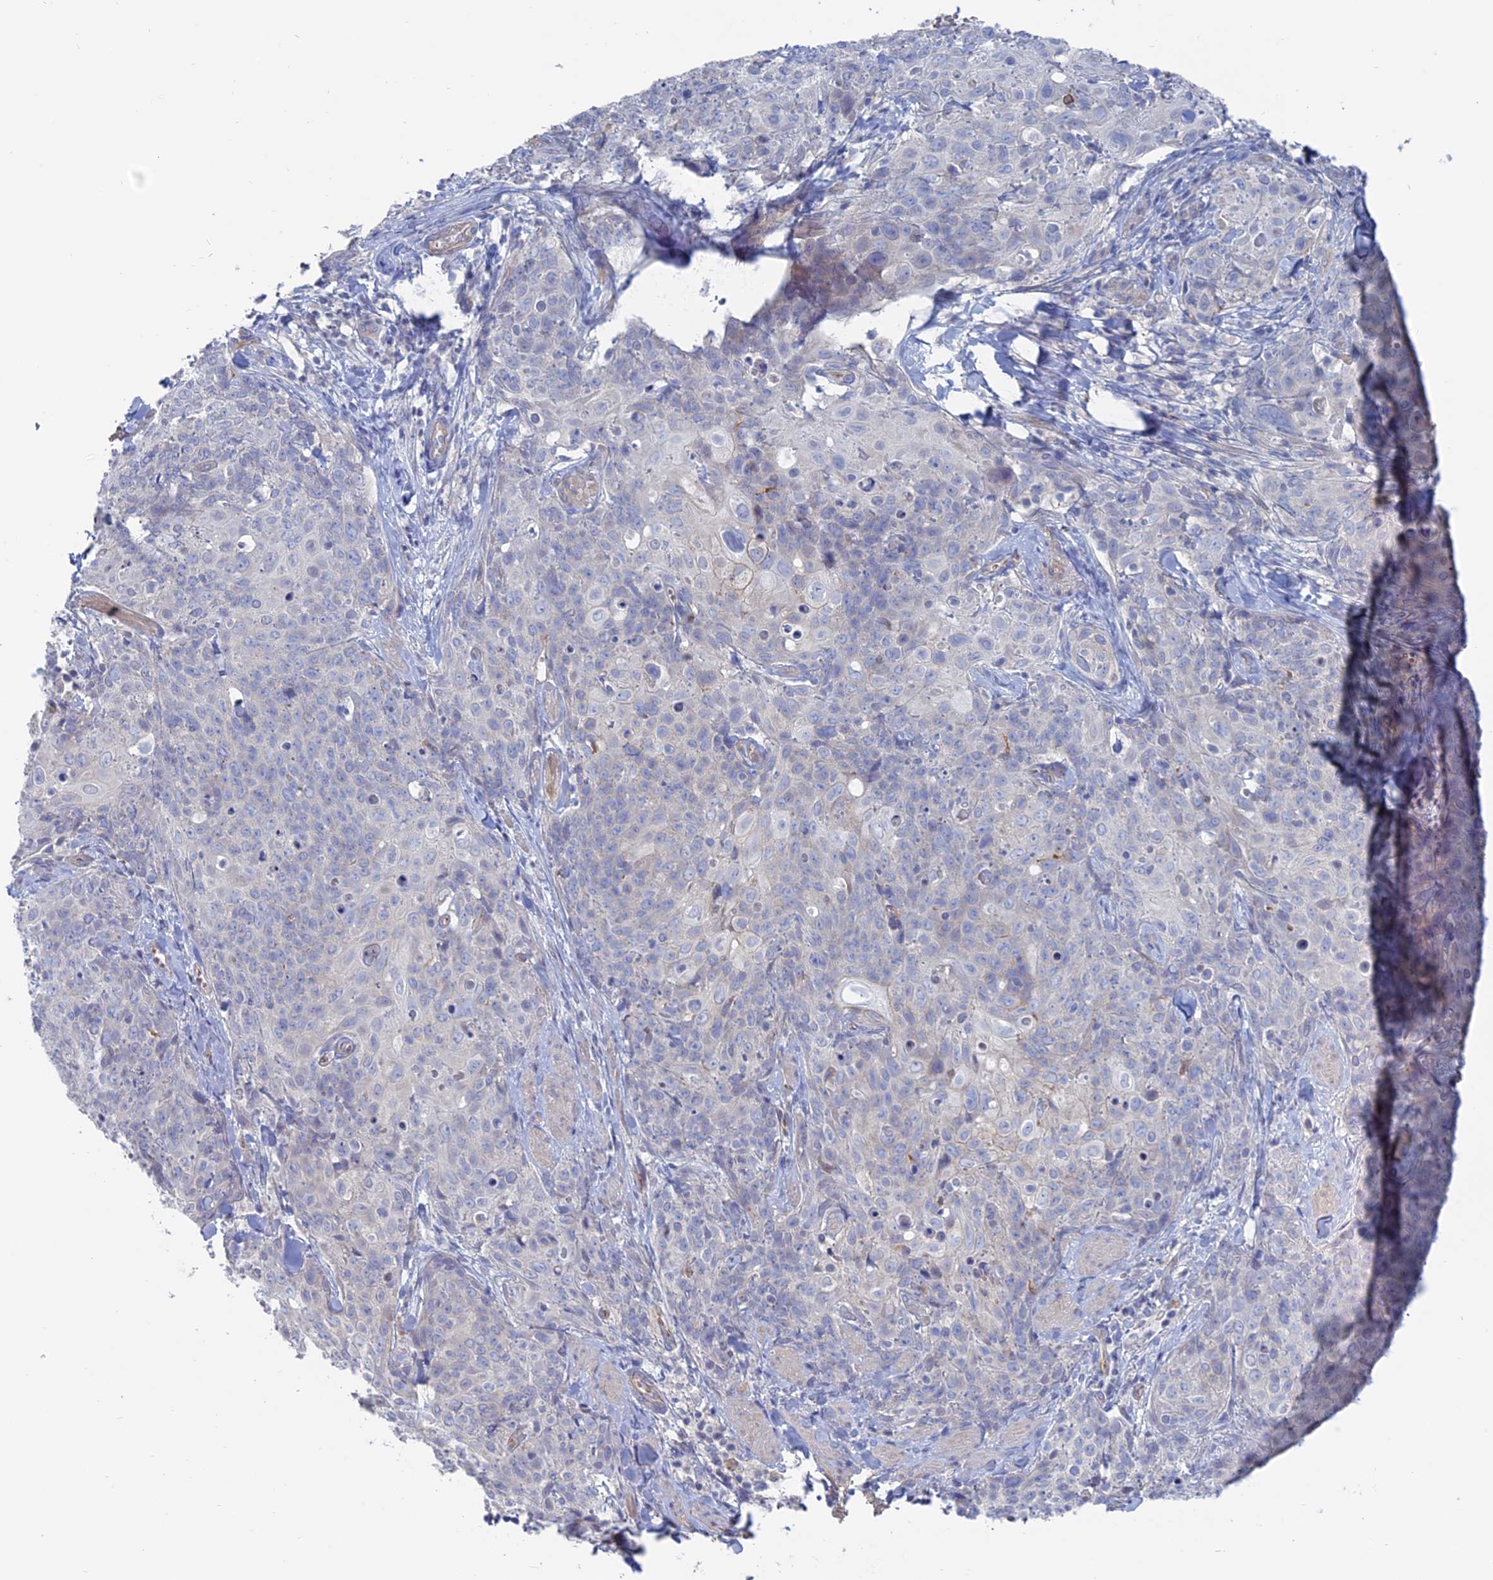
{"staining": {"intensity": "negative", "quantity": "none", "location": "none"}, "tissue": "skin cancer", "cell_type": "Tumor cells", "image_type": "cancer", "snomed": [{"axis": "morphology", "description": "Squamous cell carcinoma, NOS"}, {"axis": "topography", "description": "Skin"}, {"axis": "topography", "description": "Vulva"}], "caption": "Immunohistochemistry (IHC) of skin cancer (squamous cell carcinoma) demonstrates no staining in tumor cells. (Stains: DAB immunohistochemistry (IHC) with hematoxylin counter stain, Microscopy: brightfield microscopy at high magnification).", "gene": "TBC1D30", "patient": {"sex": "female", "age": 85}}